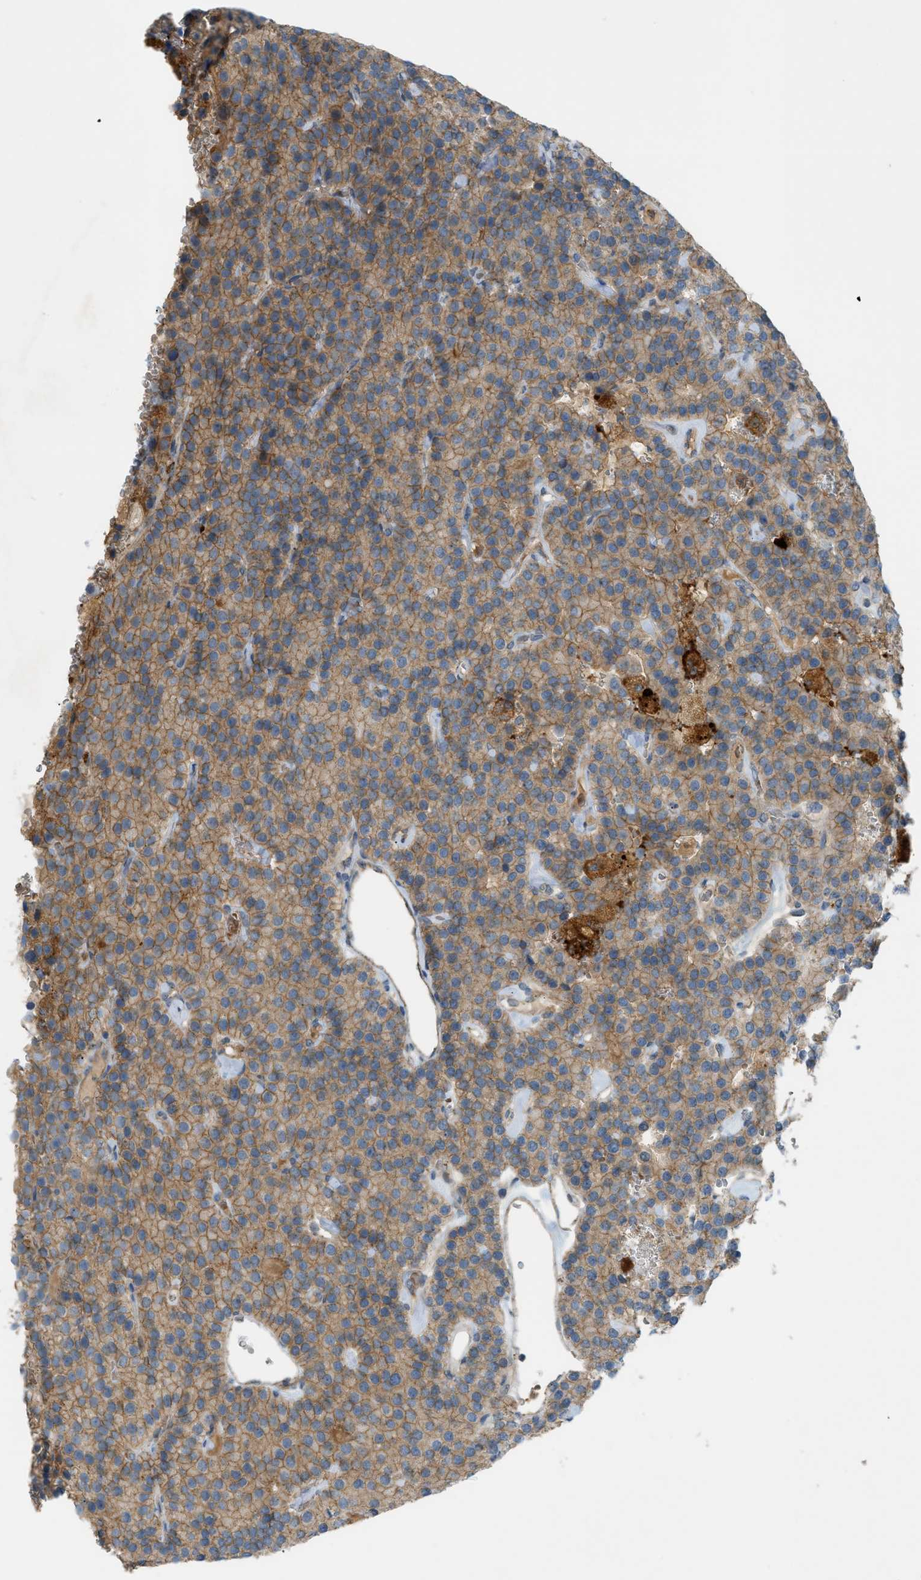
{"staining": {"intensity": "moderate", "quantity": ">75%", "location": "cytoplasmic/membranous"}, "tissue": "parathyroid gland", "cell_type": "Glandular cells", "image_type": "normal", "snomed": [{"axis": "morphology", "description": "Normal tissue, NOS"}, {"axis": "morphology", "description": "Adenoma, NOS"}, {"axis": "topography", "description": "Parathyroid gland"}], "caption": "A histopathology image of parathyroid gland stained for a protein exhibits moderate cytoplasmic/membranous brown staining in glandular cells.", "gene": "GRK6", "patient": {"sex": "female", "age": 86}}